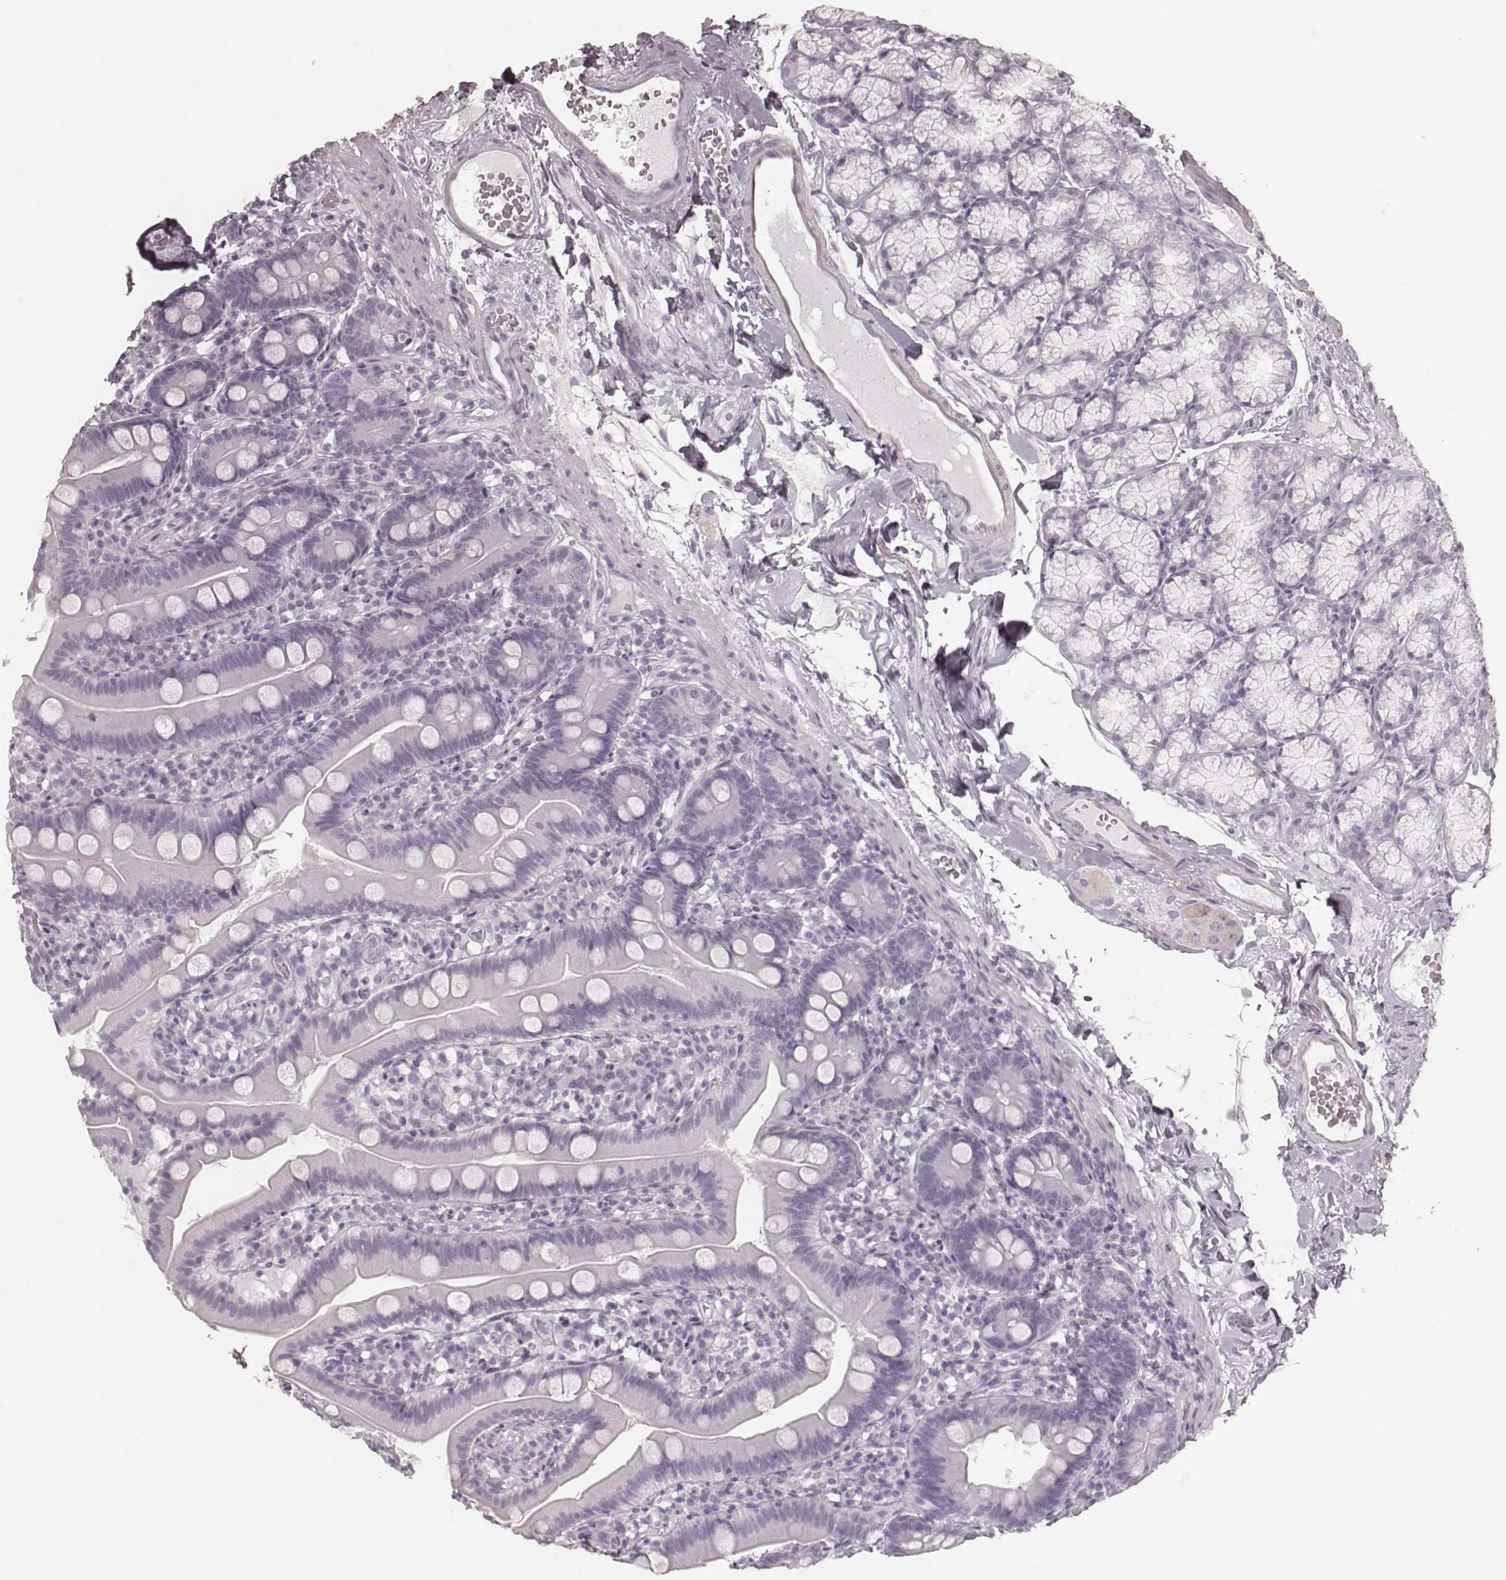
{"staining": {"intensity": "negative", "quantity": "none", "location": "none"}, "tissue": "duodenum", "cell_type": "Glandular cells", "image_type": "normal", "snomed": [{"axis": "morphology", "description": "Normal tissue, NOS"}, {"axis": "topography", "description": "Duodenum"}], "caption": "A high-resolution micrograph shows immunohistochemistry (IHC) staining of benign duodenum, which demonstrates no significant positivity in glandular cells.", "gene": "KRT74", "patient": {"sex": "female", "age": 67}}